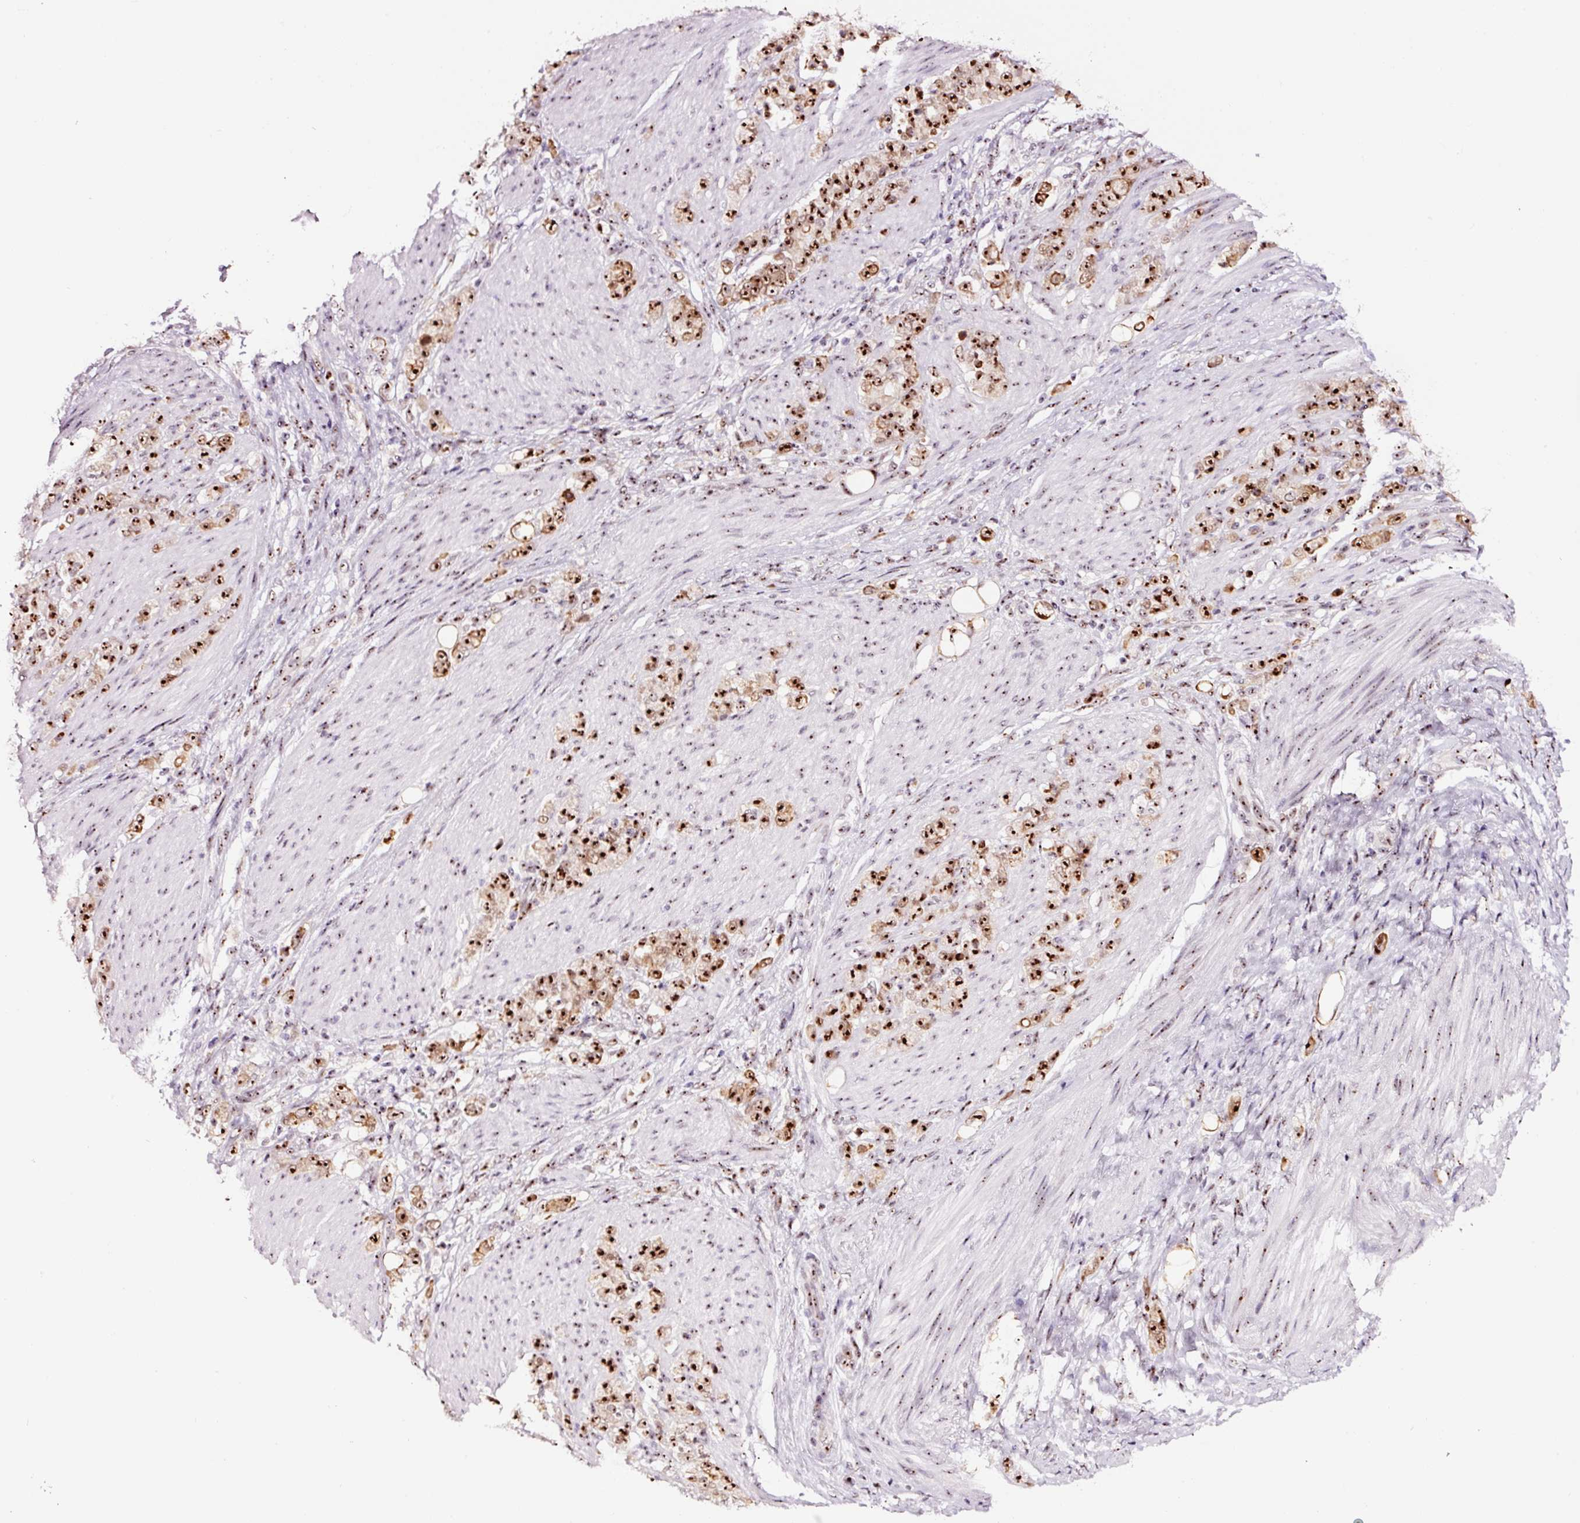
{"staining": {"intensity": "moderate", "quantity": ">75%", "location": "cytoplasmic/membranous,nuclear"}, "tissue": "stomach cancer", "cell_type": "Tumor cells", "image_type": "cancer", "snomed": [{"axis": "morphology", "description": "Adenocarcinoma, NOS"}, {"axis": "topography", "description": "Stomach"}], "caption": "An IHC micrograph of neoplastic tissue is shown. Protein staining in brown shows moderate cytoplasmic/membranous and nuclear positivity in stomach cancer (adenocarcinoma) within tumor cells.", "gene": "GNL3", "patient": {"sex": "female", "age": 79}}